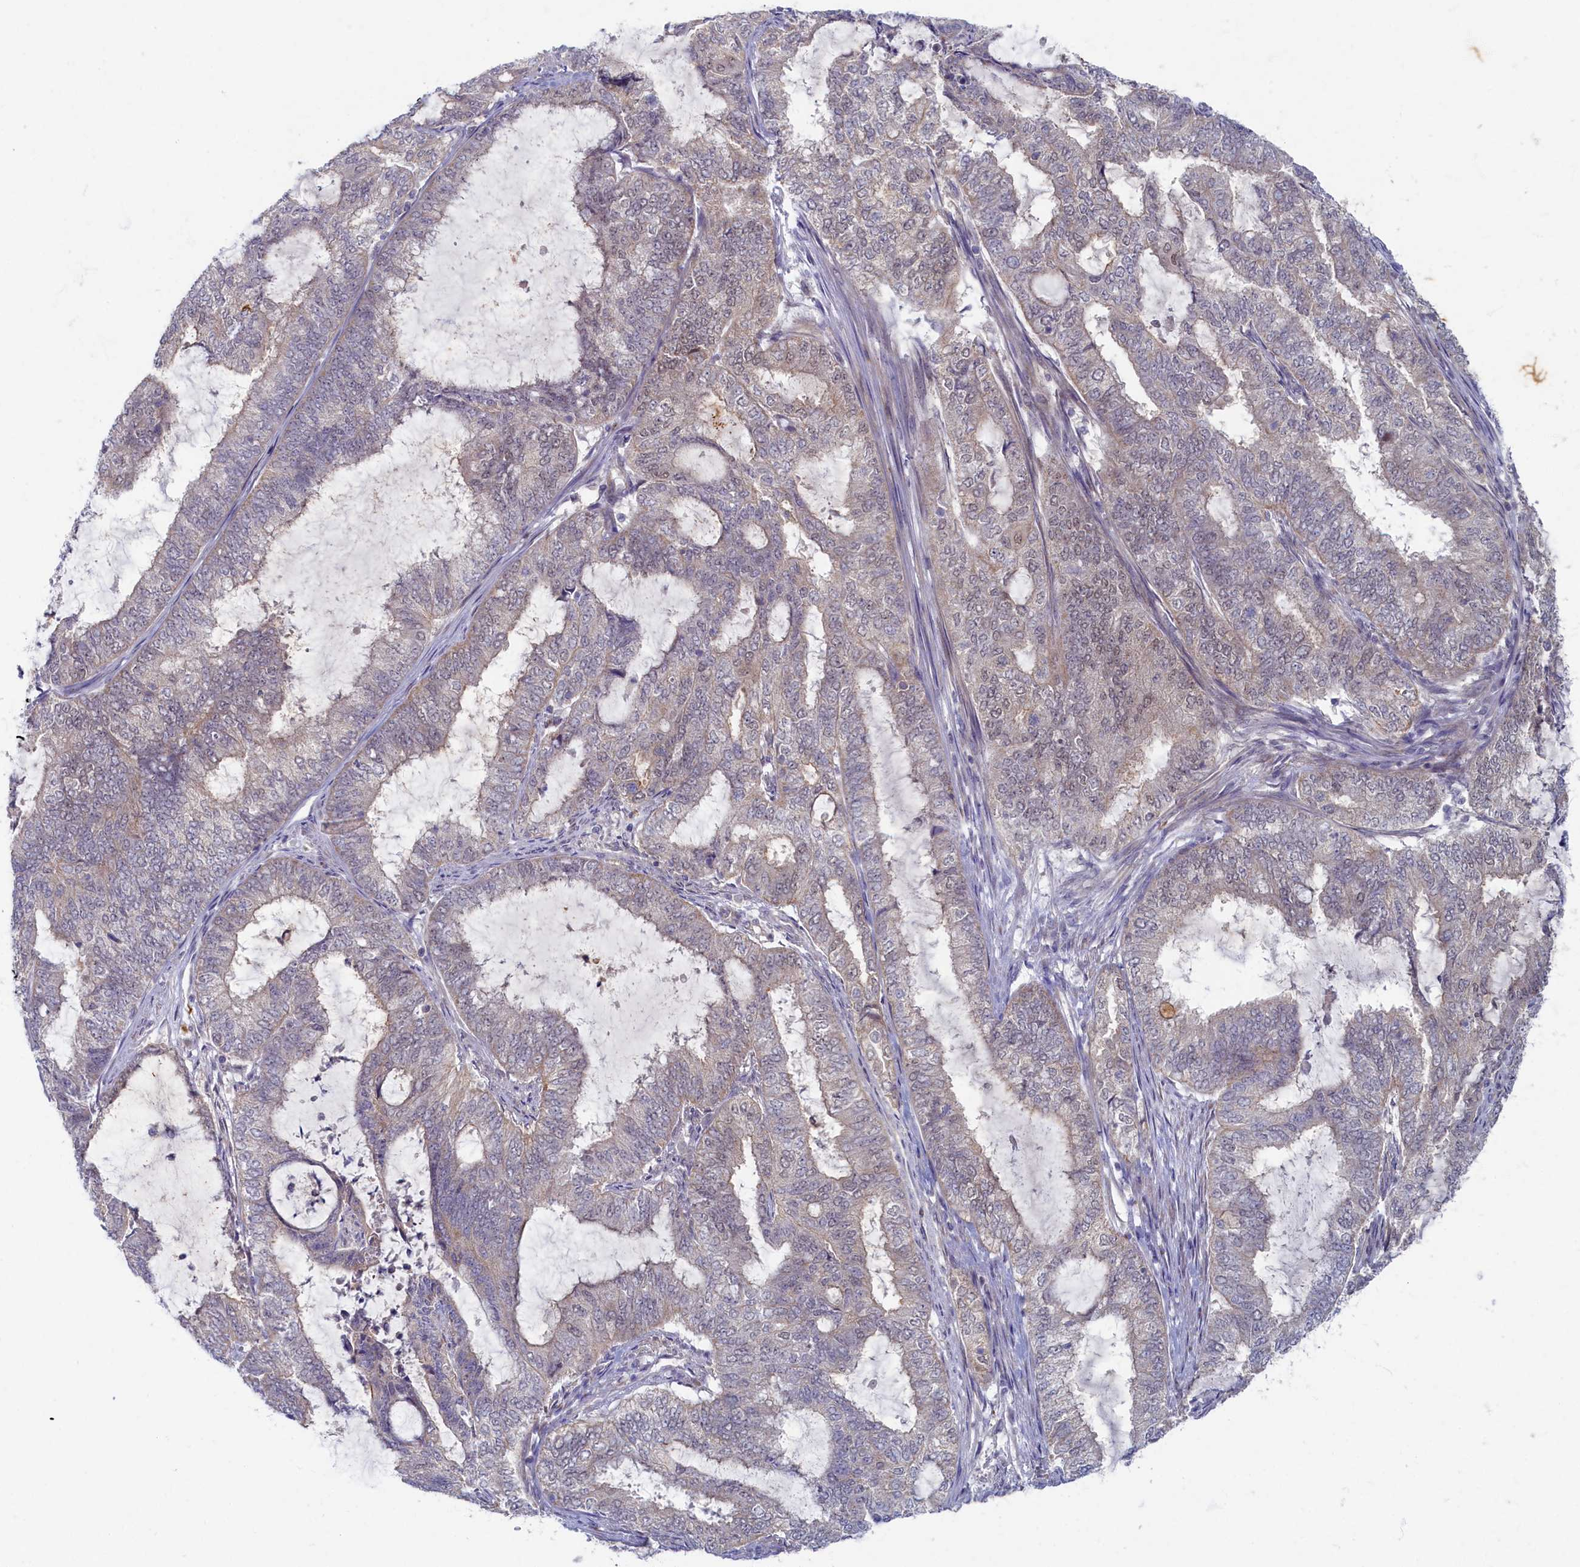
{"staining": {"intensity": "negative", "quantity": "none", "location": "none"}, "tissue": "endometrial cancer", "cell_type": "Tumor cells", "image_type": "cancer", "snomed": [{"axis": "morphology", "description": "Adenocarcinoma, NOS"}, {"axis": "topography", "description": "Endometrium"}], "caption": "The IHC histopathology image has no significant staining in tumor cells of adenocarcinoma (endometrial) tissue.", "gene": "WDR59", "patient": {"sex": "female", "age": 51}}